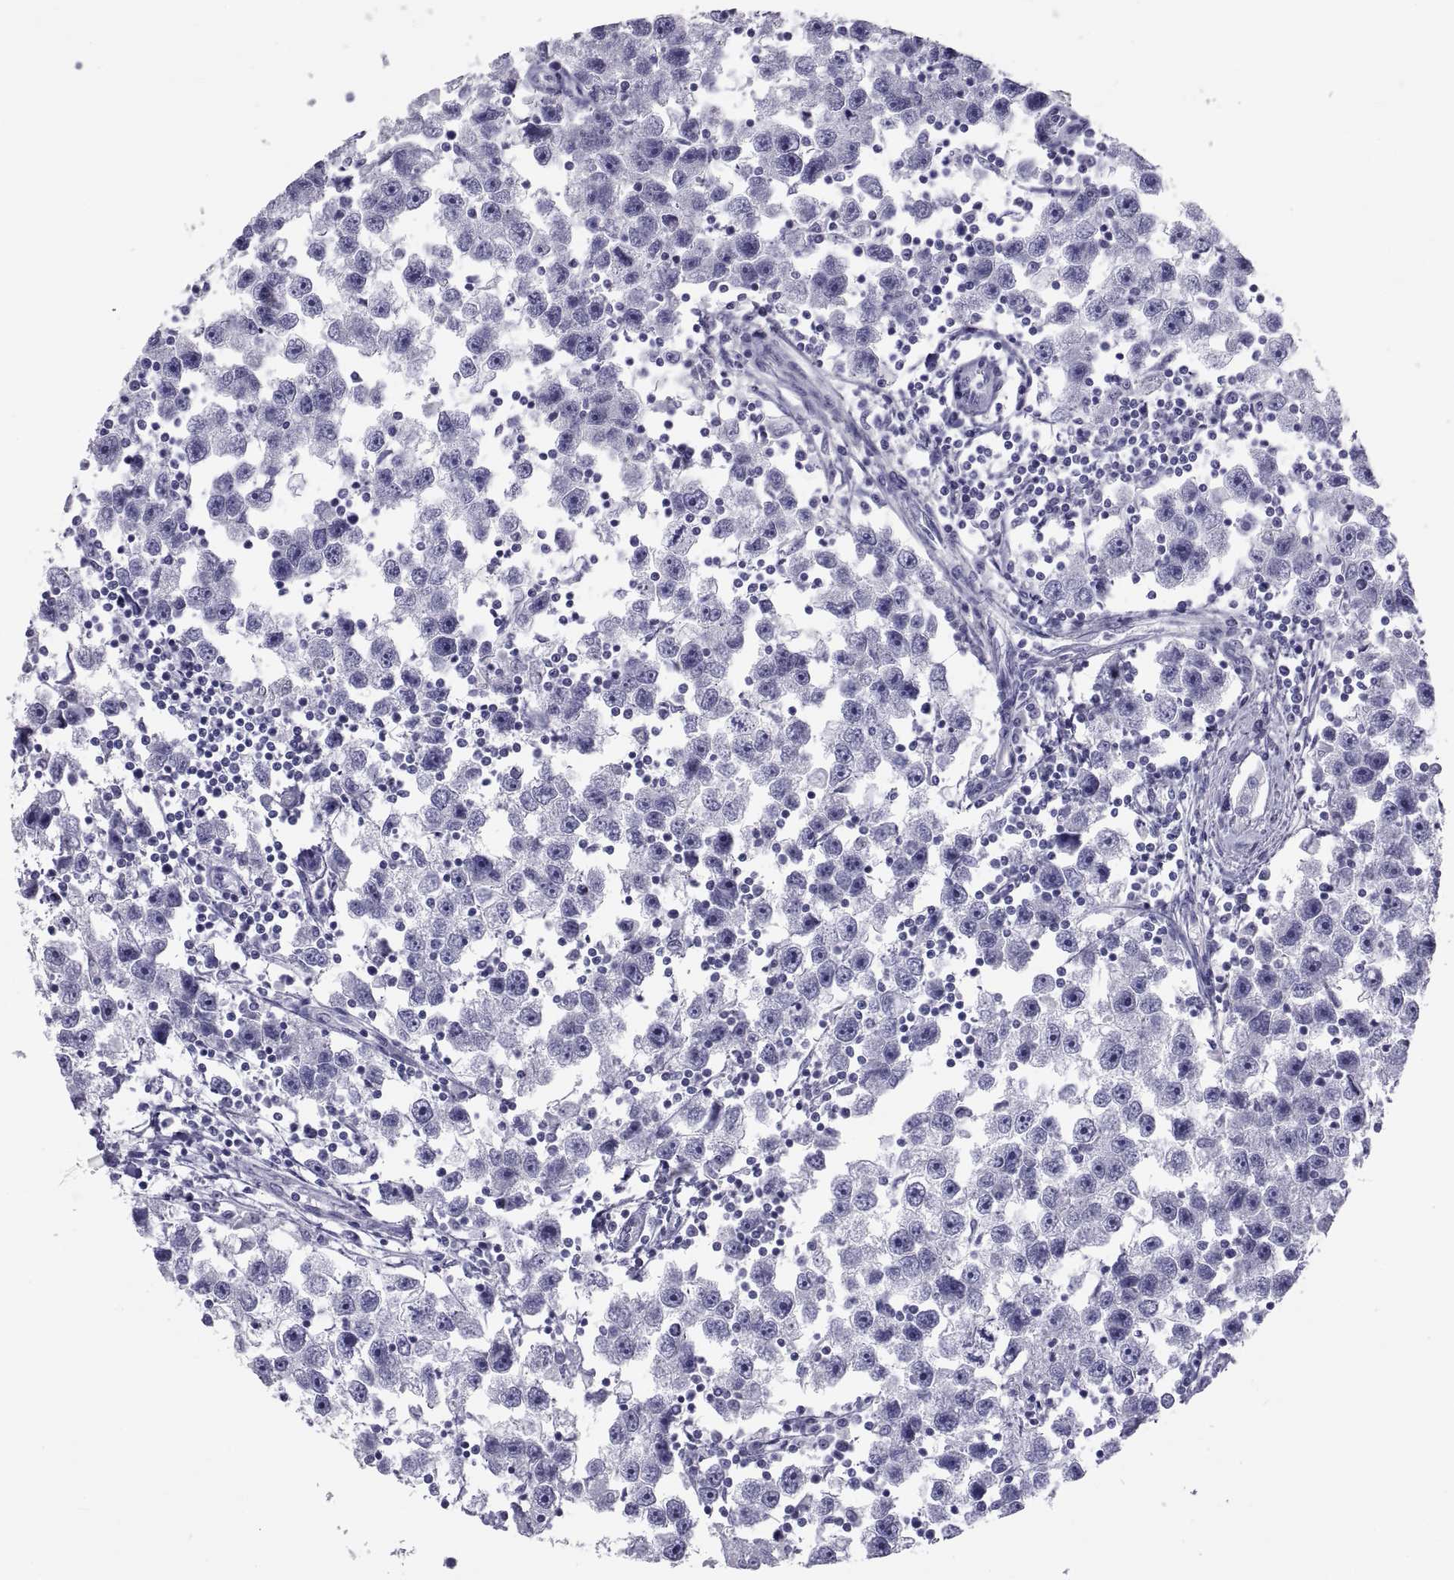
{"staining": {"intensity": "negative", "quantity": "none", "location": "none"}, "tissue": "testis cancer", "cell_type": "Tumor cells", "image_type": "cancer", "snomed": [{"axis": "morphology", "description": "Seminoma, NOS"}, {"axis": "topography", "description": "Testis"}], "caption": "Seminoma (testis) was stained to show a protein in brown. There is no significant expression in tumor cells.", "gene": "DEFB129", "patient": {"sex": "male", "age": 30}}